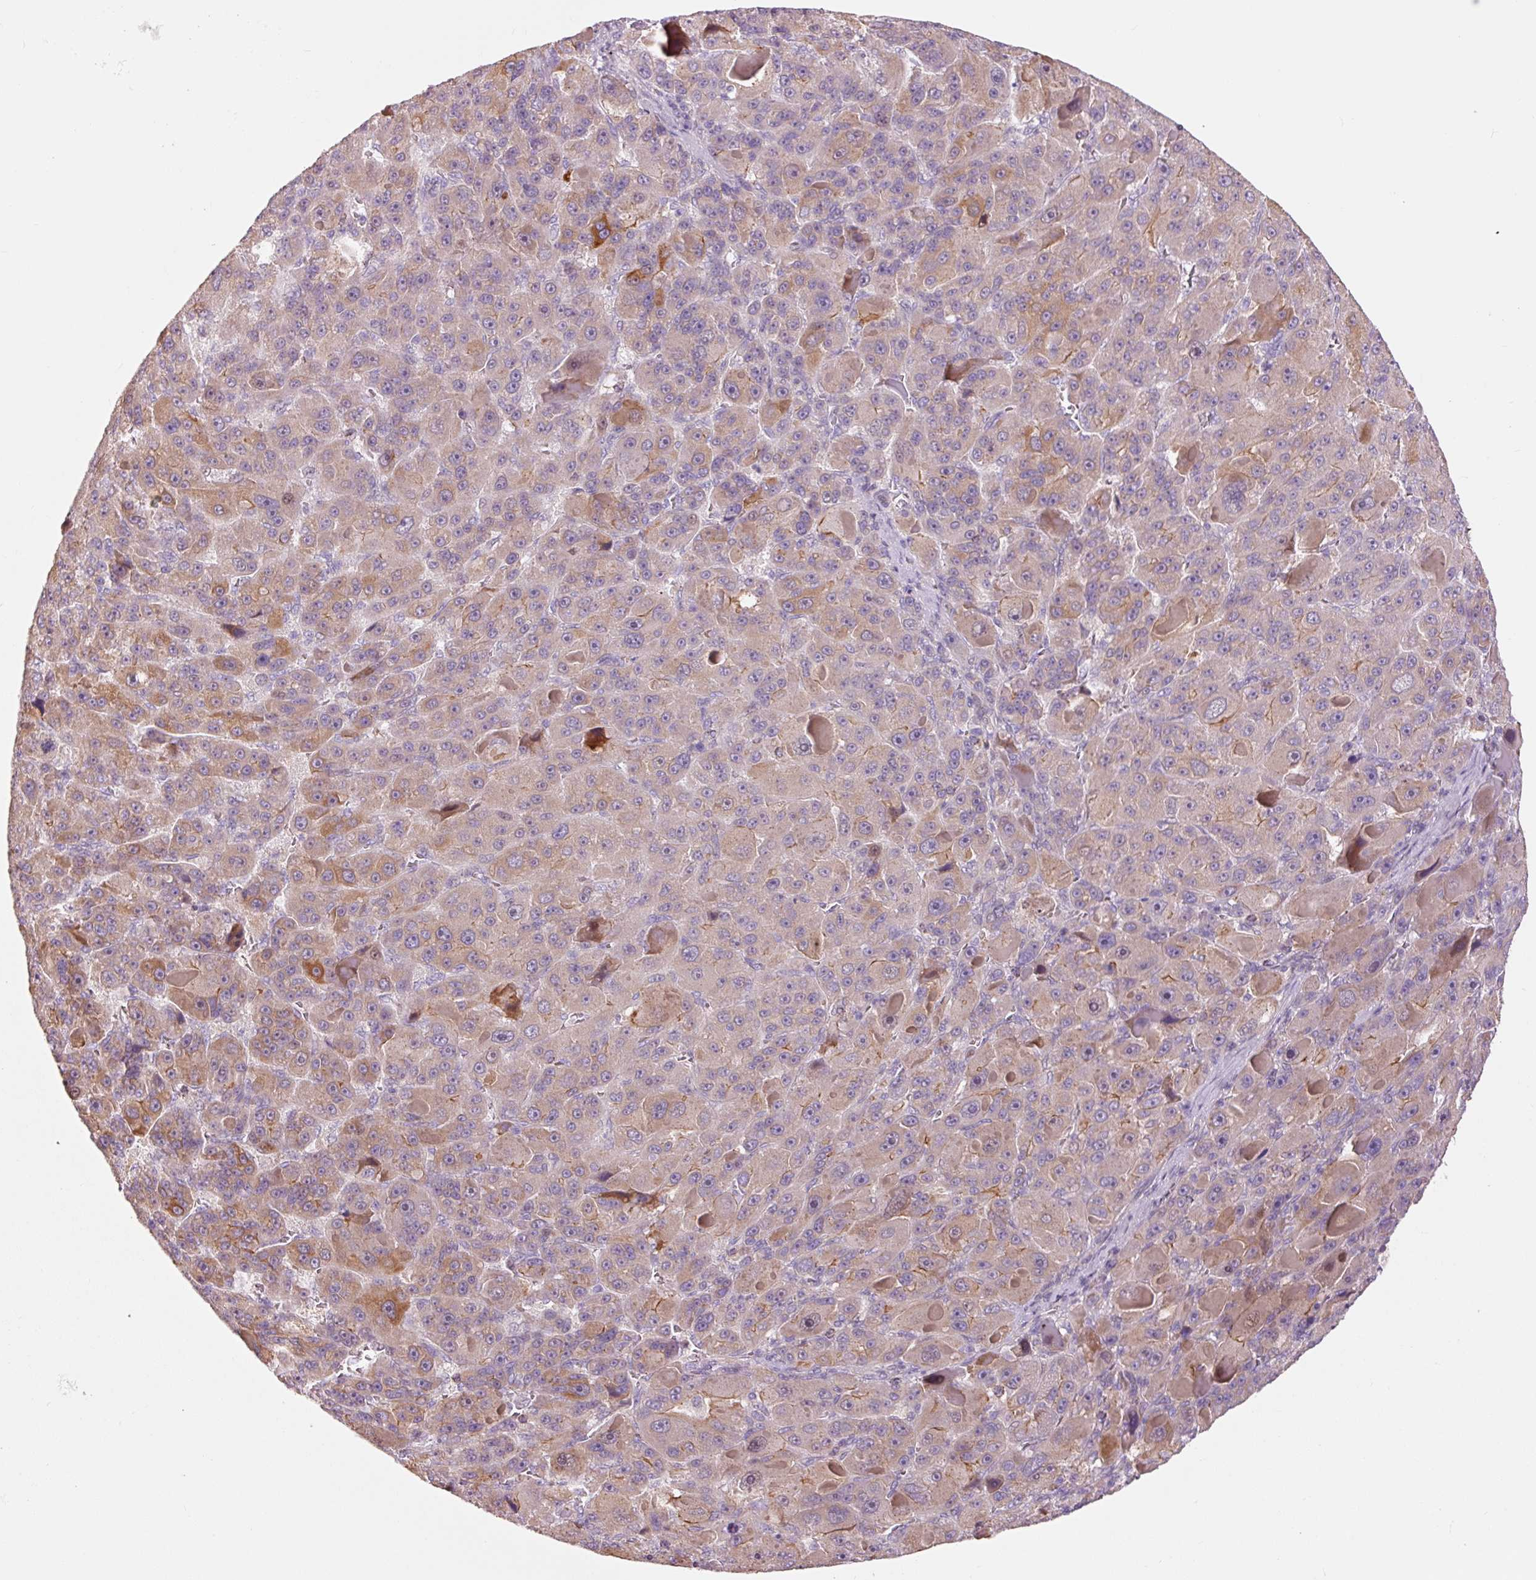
{"staining": {"intensity": "moderate", "quantity": "<25%", "location": "cytoplasmic/membranous"}, "tissue": "liver cancer", "cell_type": "Tumor cells", "image_type": "cancer", "snomed": [{"axis": "morphology", "description": "Carcinoma, Hepatocellular, NOS"}, {"axis": "topography", "description": "Liver"}], "caption": "This histopathology image exhibits liver cancer (hepatocellular carcinoma) stained with immunohistochemistry (IHC) to label a protein in brown. The cytoplasmic/membranous of tumor cells show moderate positivity for the protein. Nuclei are counter-stained blue.", "gene": "DAPP1", "patient": {"sex": "male", "age": 76}}